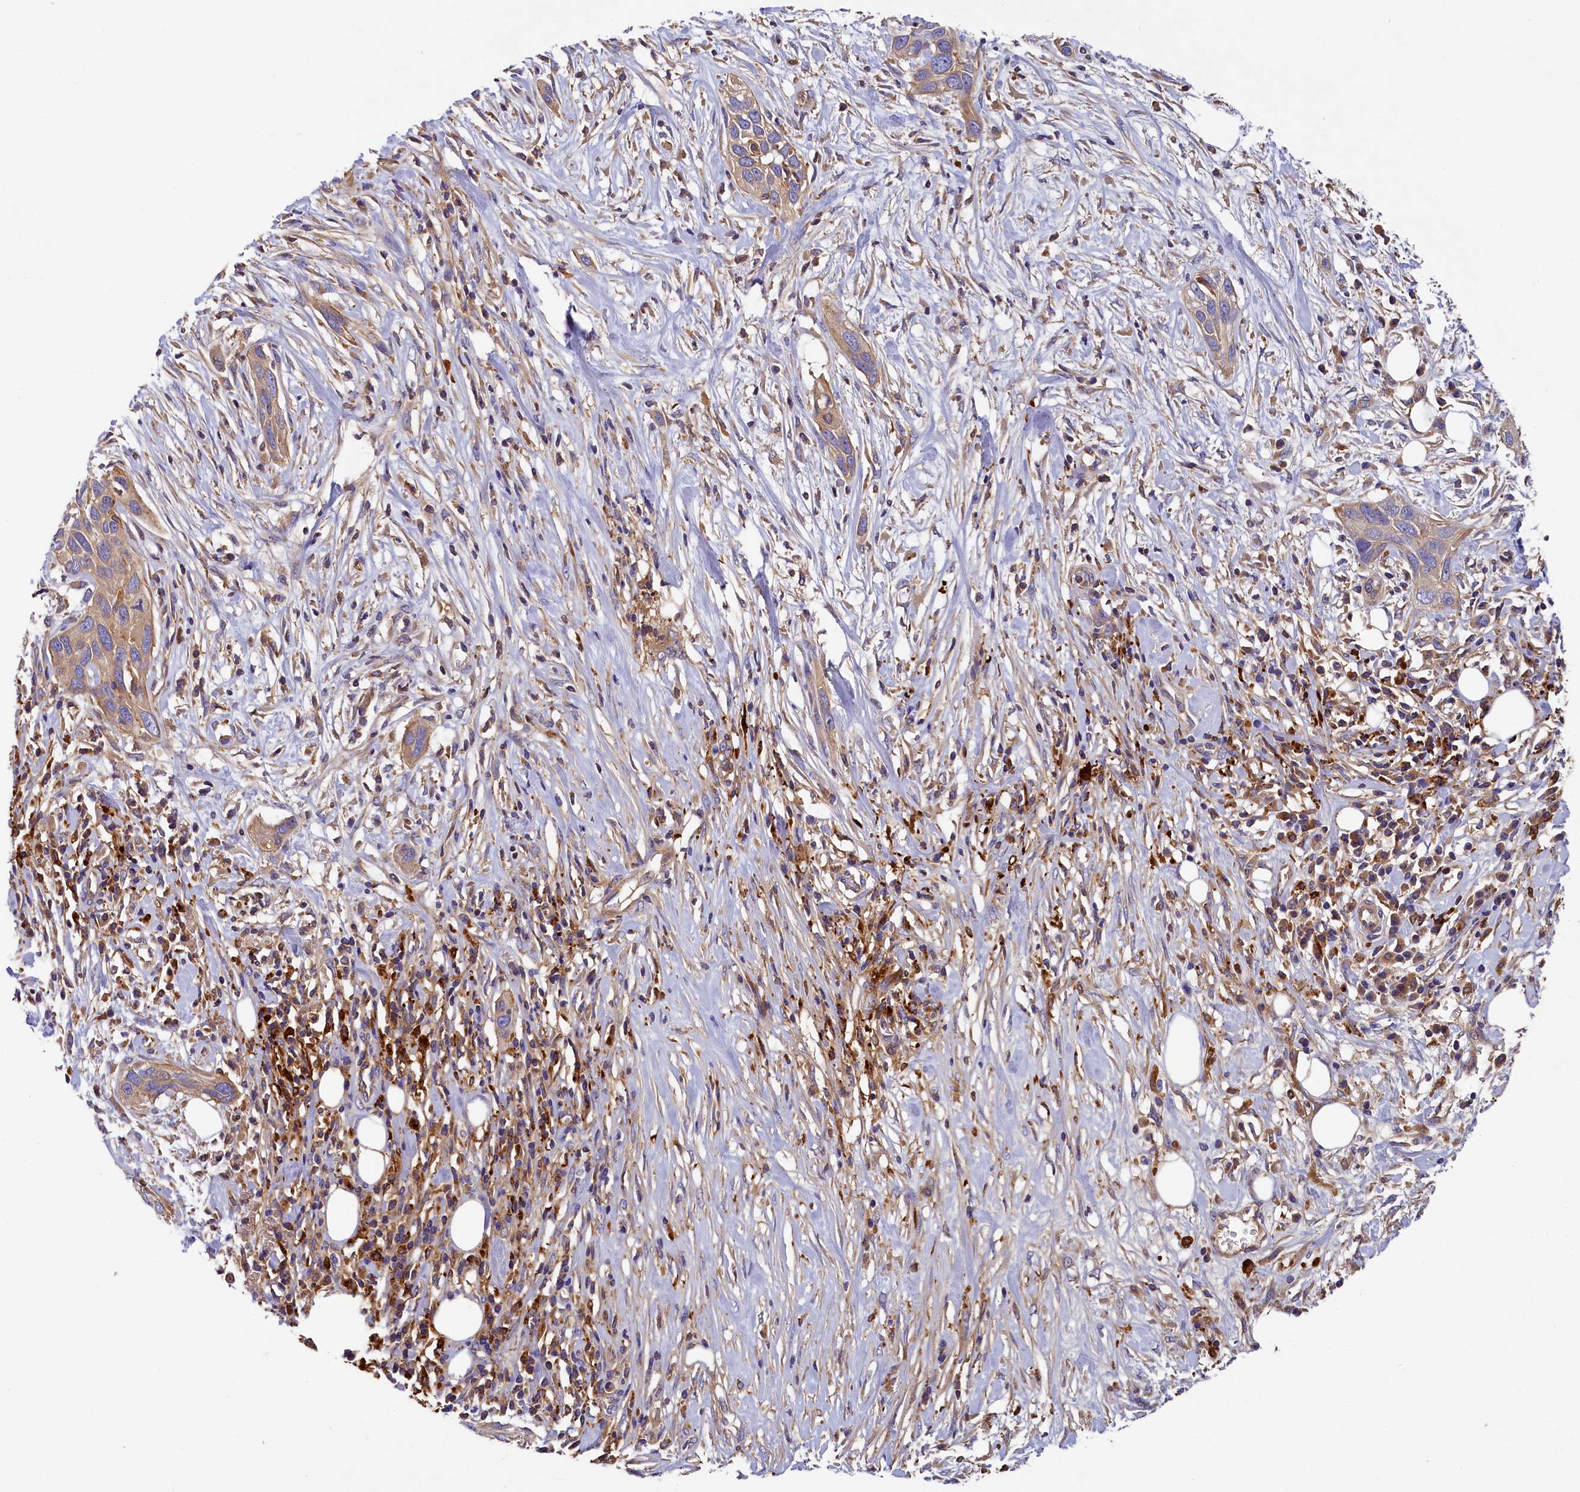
{"staining": {"intensity": "weak", "quantity": "25%-75%", "location": "cytoplasmic/membranous"}, "tissue": "pancreatic cancer", "cell_type": "Tumor cells", "image_type": "cancer", "snomed": [{"axis": "morphology", "description": "Adenocarcinoma, NOS"}, {"axis": "topography", "description": "Pancreas"}], "caption": "Immunohistochemistry (IHC) histopathology image of pancreatic cancer stained for a protein (brown), which reveals low levels of weak cytoplasmic/membranous staining in about 25%-75% of tumor cells.", "gene": "SEC31B", "patient": {"sex": "female", "age": 60}}